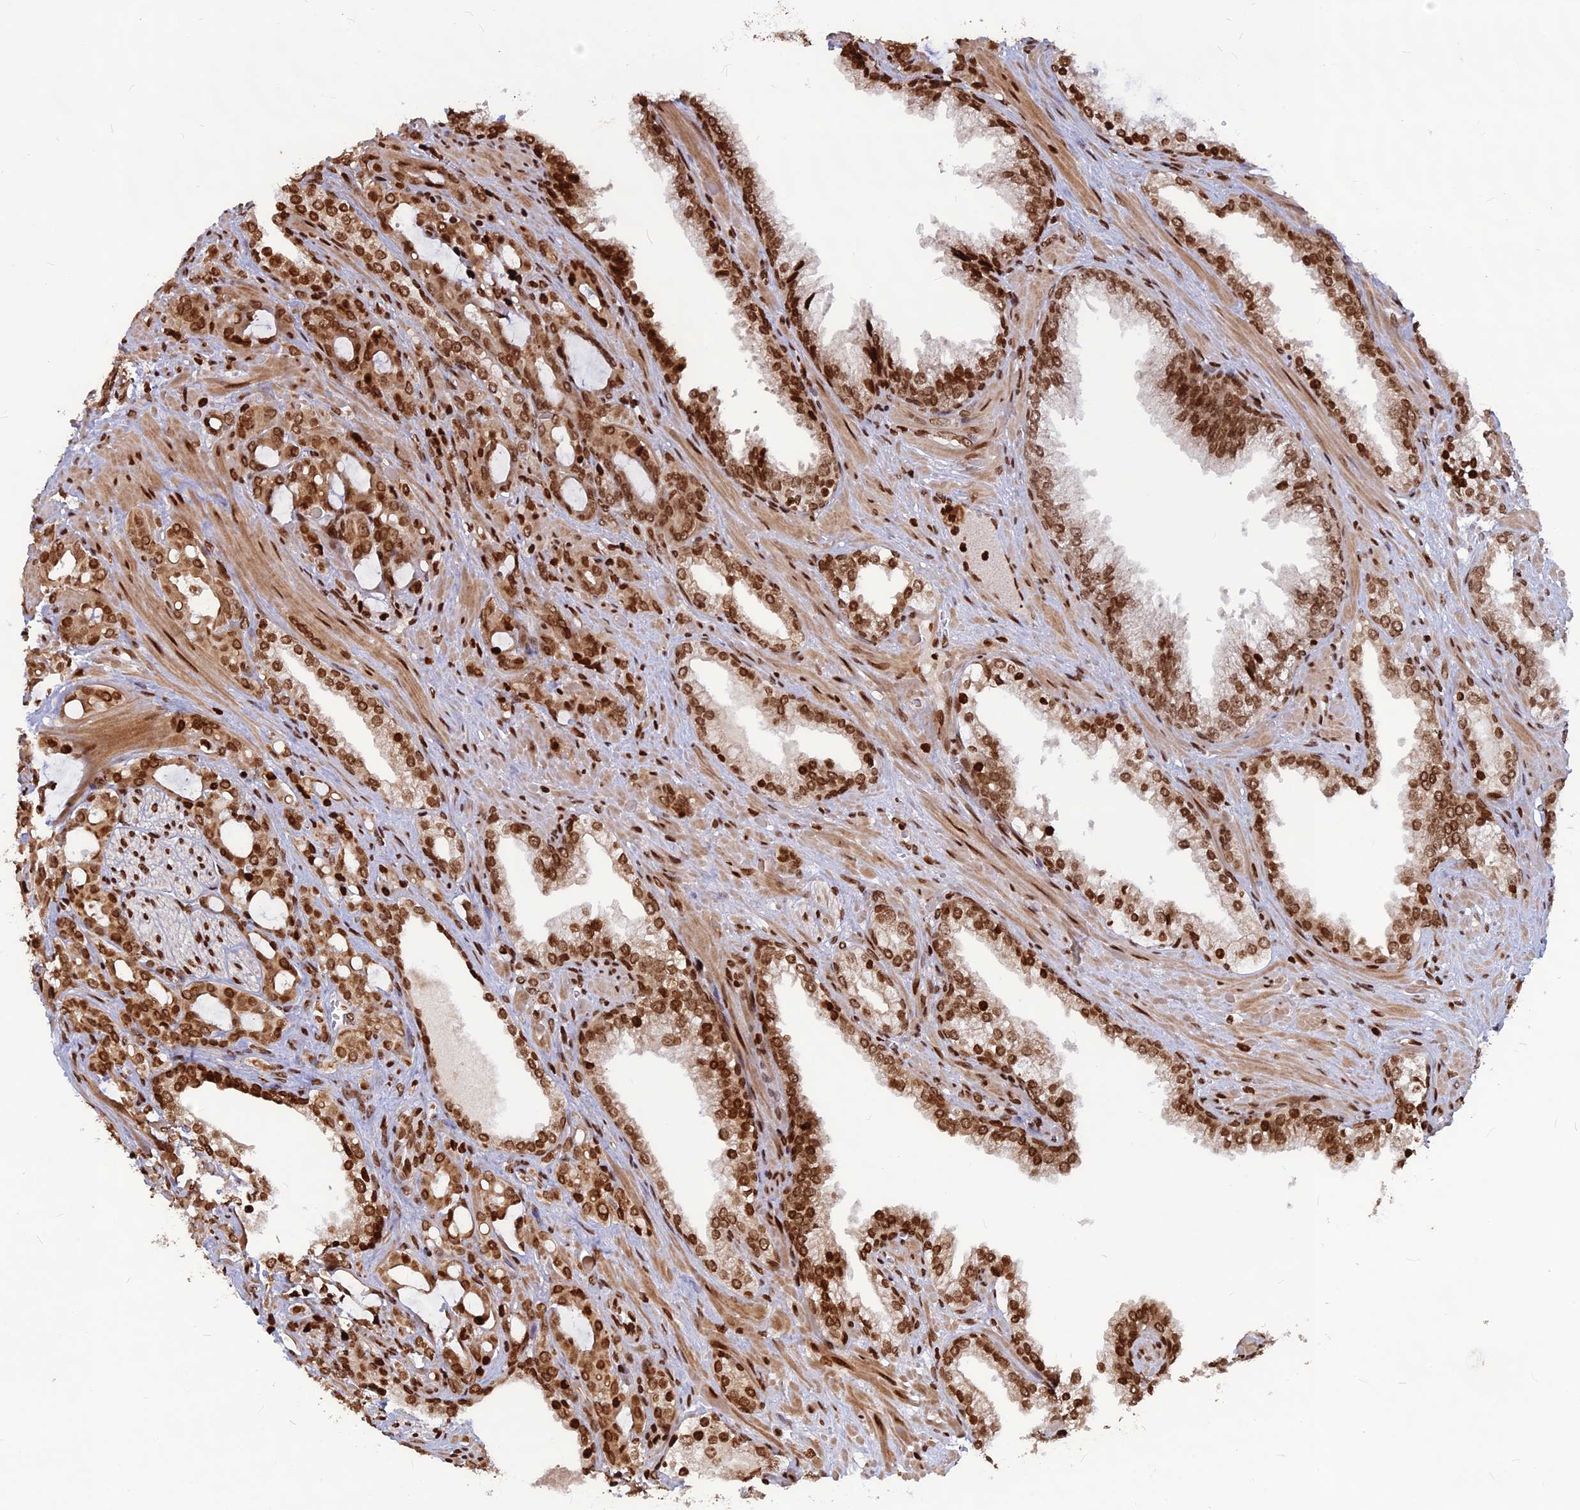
{"staining": {"intensity": "strong", "quantity": ">75%", "location": "nuclear"}, "tissue": "prostate cancer", "cell_type": "Tumor cells", "image_type": "cancer", "snomed": [{"axis": "morphology", "description": "Adenocarcinoma, High grade"}, {"axis": "topography", "description": "Prostate"}], "caption": "There is high levels of strong nuclear expression in tumor cells of prostate adenocarcinoma (high-grade), as demonstrated by immunohistochemical staining (brown color).", "gene": "TET2", "patient": {"sex": "male", "age": 72}}